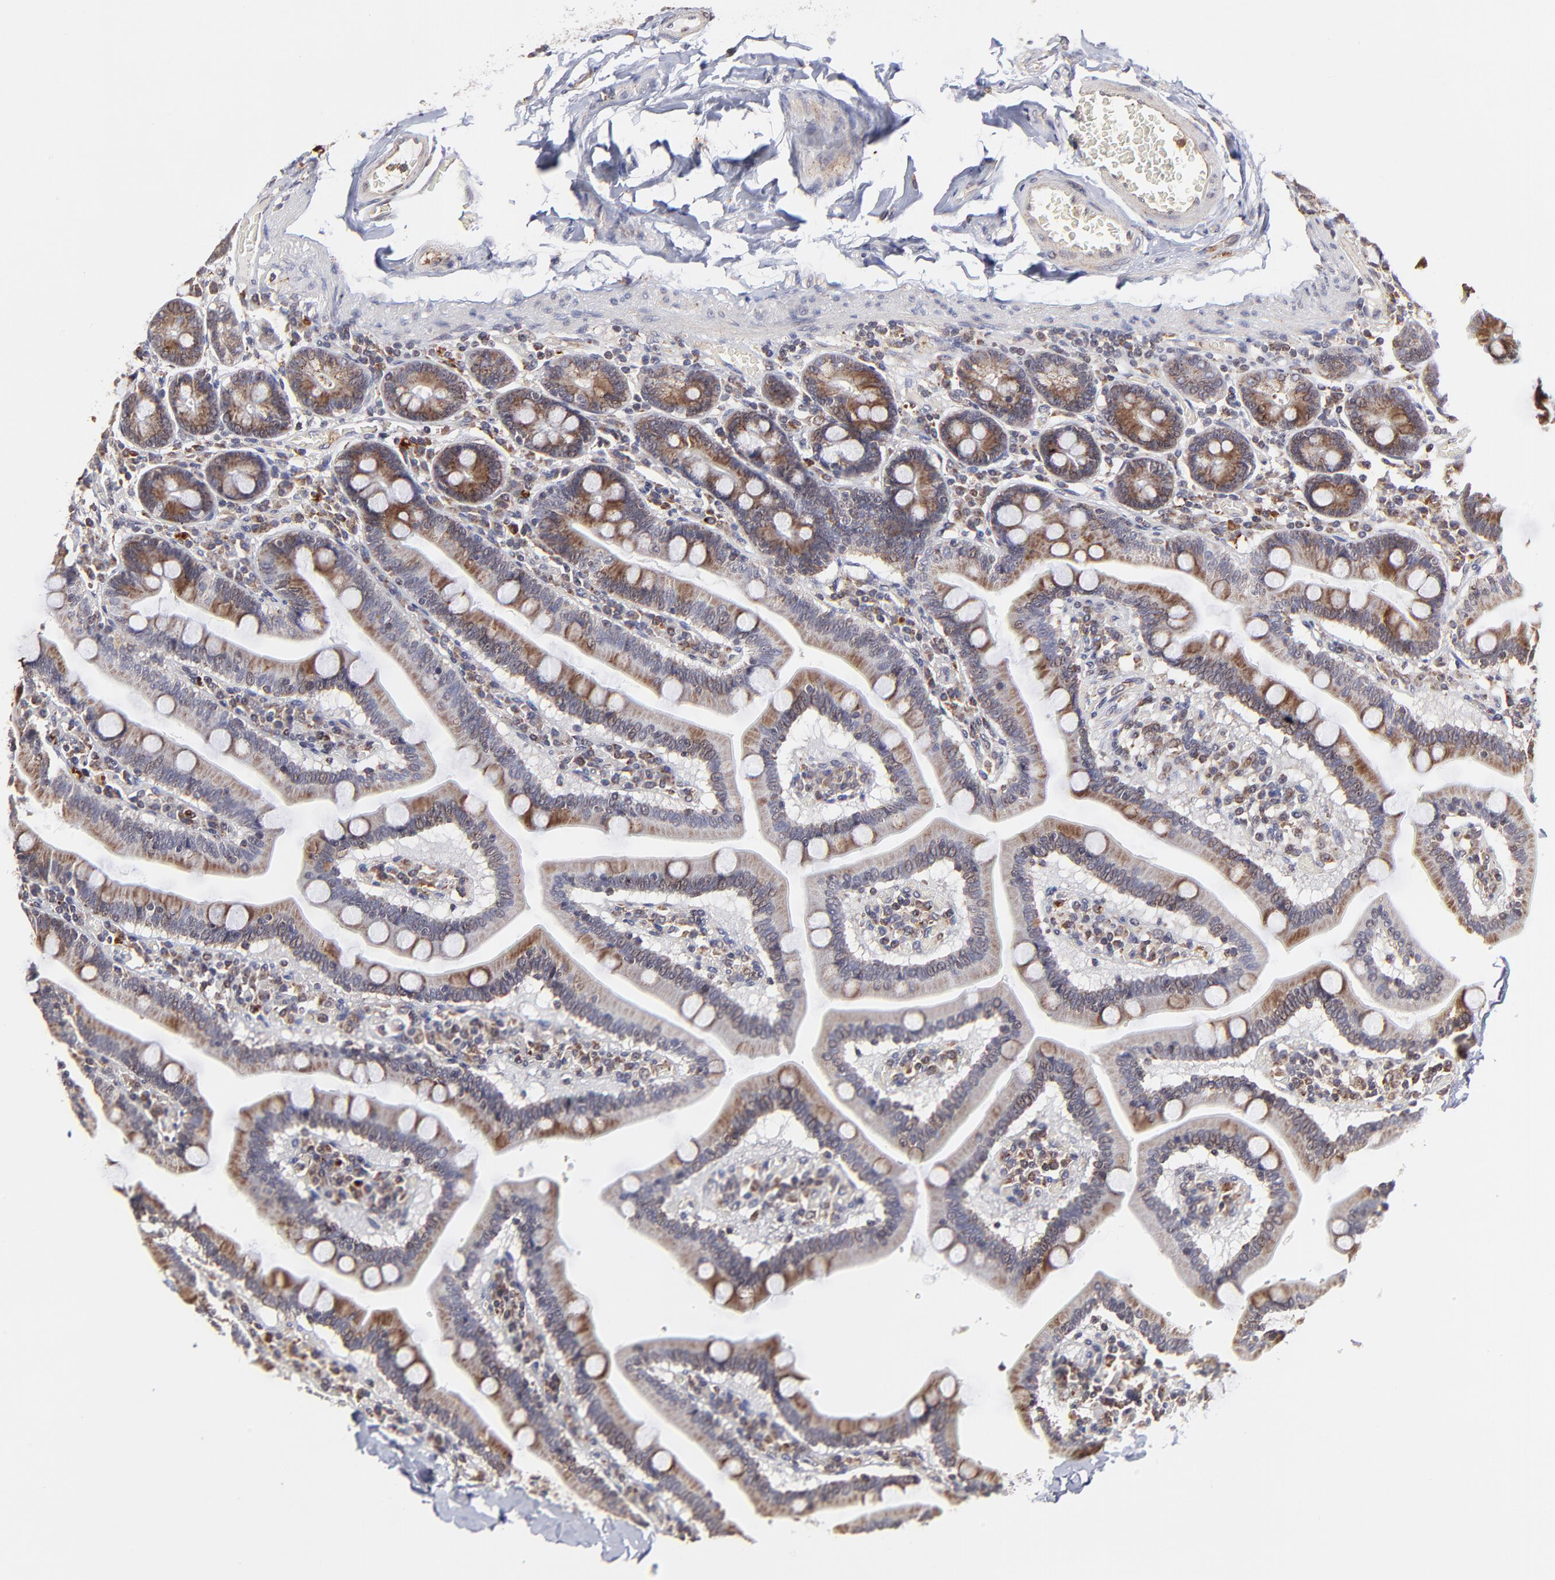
{"staining": {"intensity": "moderate", "quantity": ">75%", "location": "cytoplasmic/membranous"}, "tissue": "duodenum", "cell_type": "Glandular cells", "image_type": "normal", "snomed": [{"axis": "morphology", "description": "Normal tissue, NOS"}, {"axis": "topography", "description": "Duodenum"}], "caption": "IHC histopathology image of unremarkable duodenum: duodenum stained using immunohistochemistry (IHC) displays medium levels of moderate protein expression localized specifically in the cytoplasmic/membranous of glandular cells, appearing as a cytoplasmic/membranous brown color.", "gene": "MAP2K7", "patient": {"sex": "male", "age": 66}}